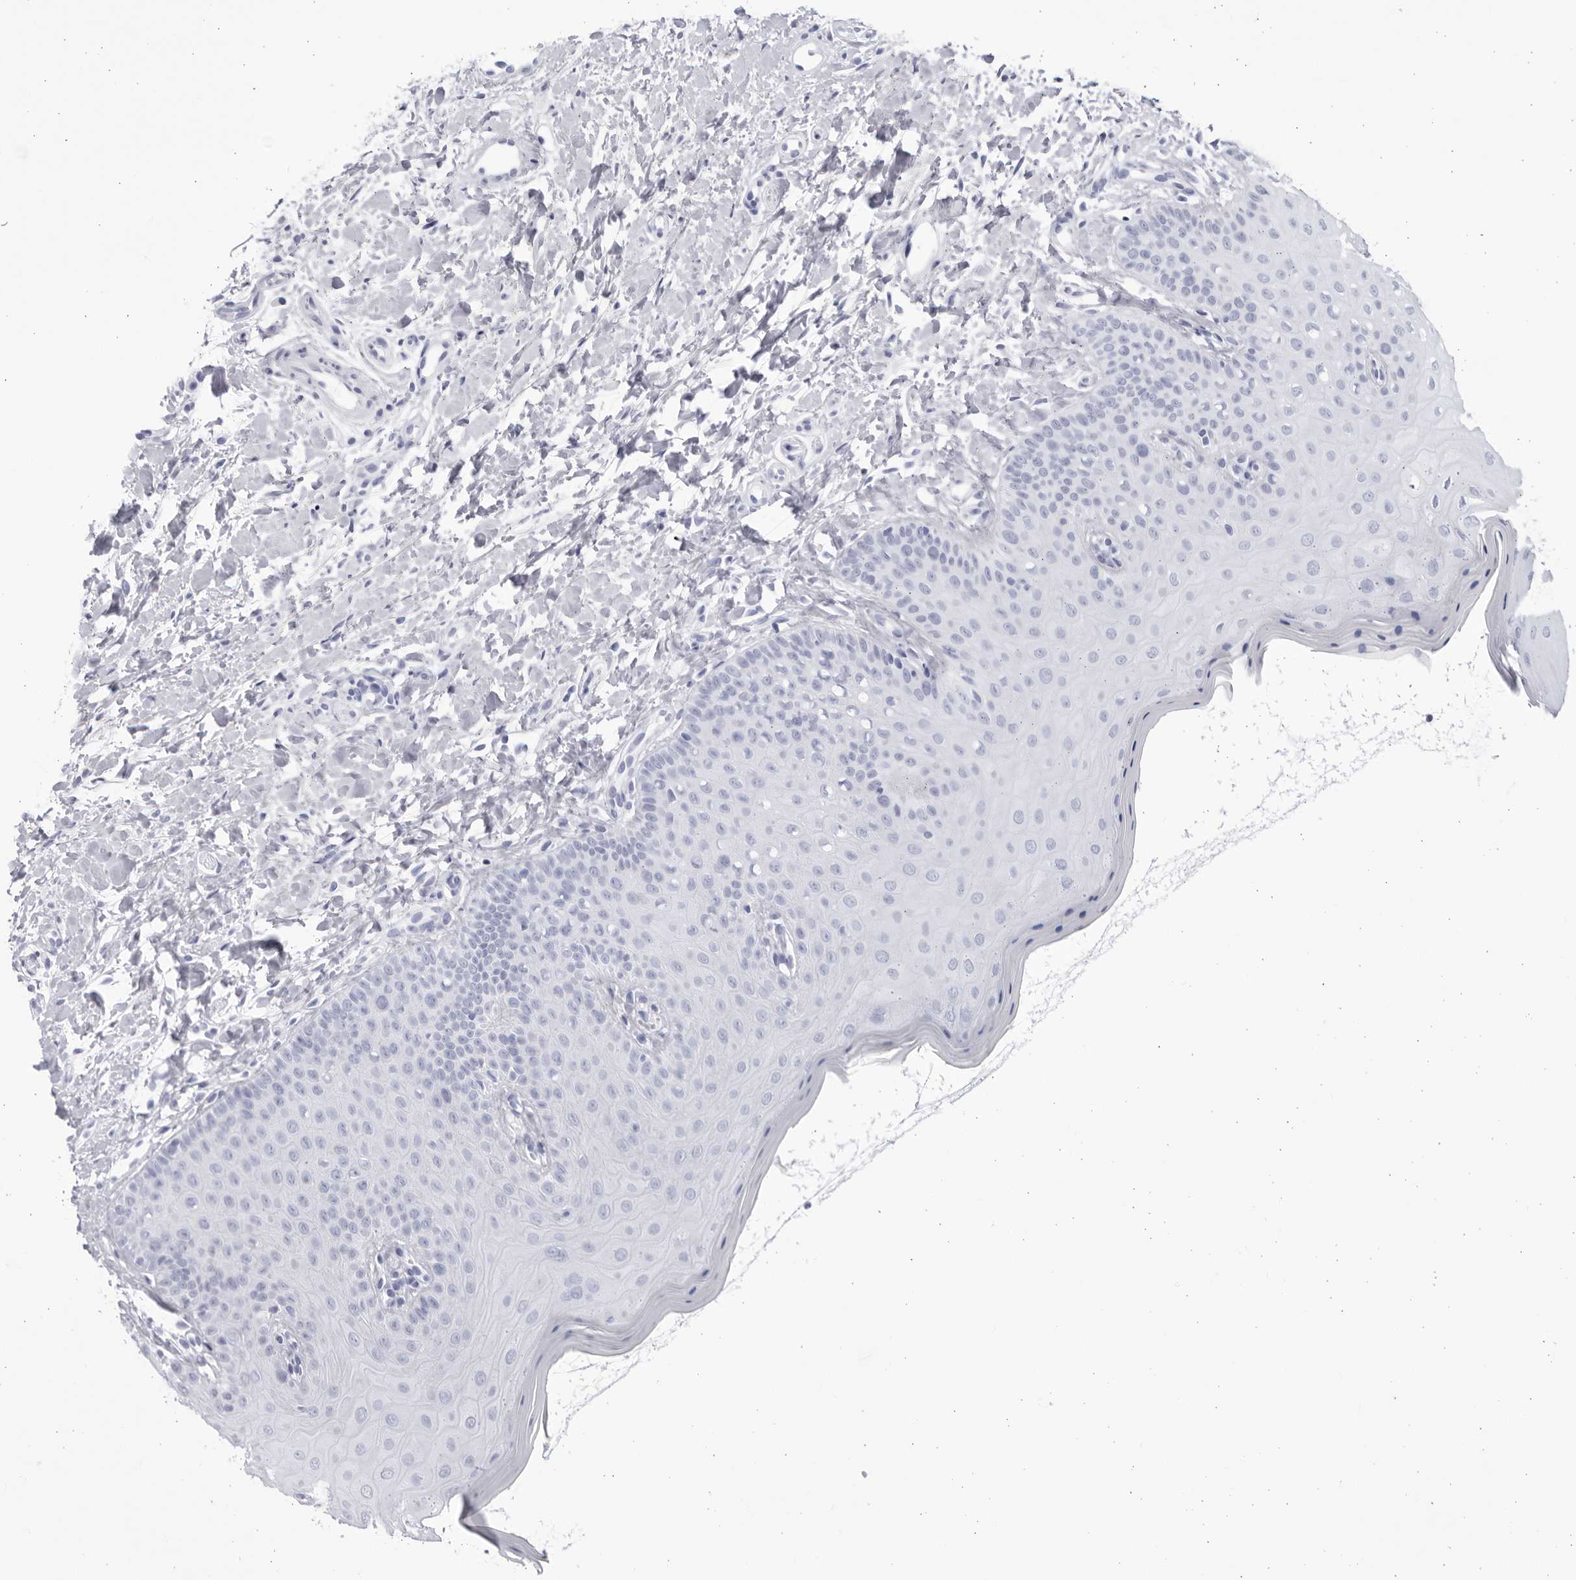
{"staining": {"intensity": "negative", "quantity": "none", "location": "none"}, "tissue": "oral mucosa", "cell_type": "Squamous epithelial cells", "image_type": "normal", "snomed": [{"axis": "morphology", "description": "Normal tissue, NOS"}, {"axis": "topography", "description": "Oral tissue"}], "caption": "Squamous epithelial cells show no significant protein positivity in benign oral mucosa.", "gene": "CCDC181", "patient": {"sex": "female", "age": 31}}